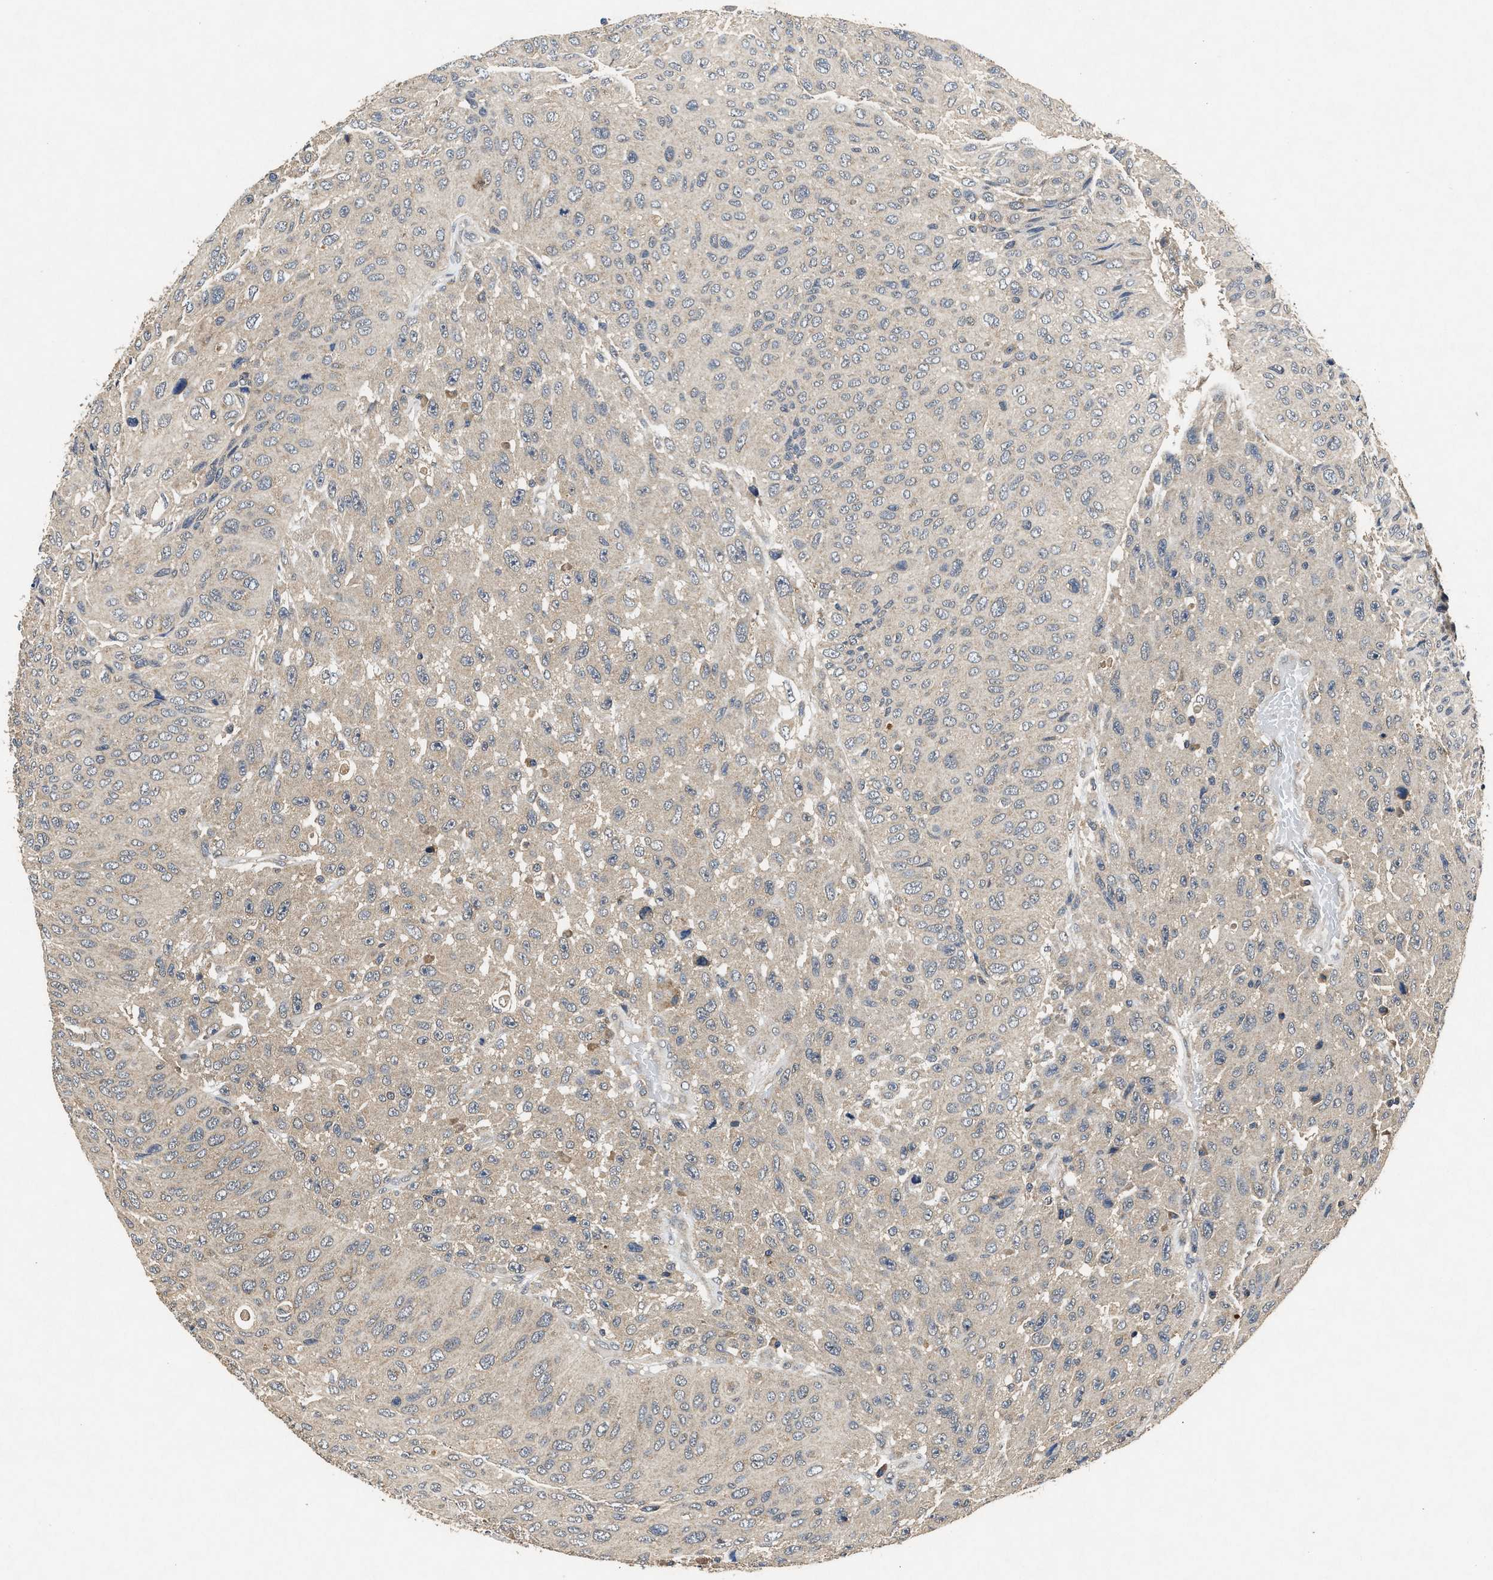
{"staining": {"intensity": "weak", "quantity": "25%-75%", "location": "cytoplasmic/membranous"}, "tissue": "urothelial cancer", "cell_type": "Tumor cells", "image_type": "cancer", "snomed": [{"axis": "morphology", "description": "Urothelial carcinoma, High grade"}, {"axis": "topography", "description": "Urinary bladder"}], "caption": "A histopathology image showing weak cytoplasmic/membranous positivity in approximately 25%-75% of tumor cells in urothelial cancer, as visualized by brown immunohistochemical staining.", "gene": "PDAP1", "patient": {"sex": "male", "age": 66}}